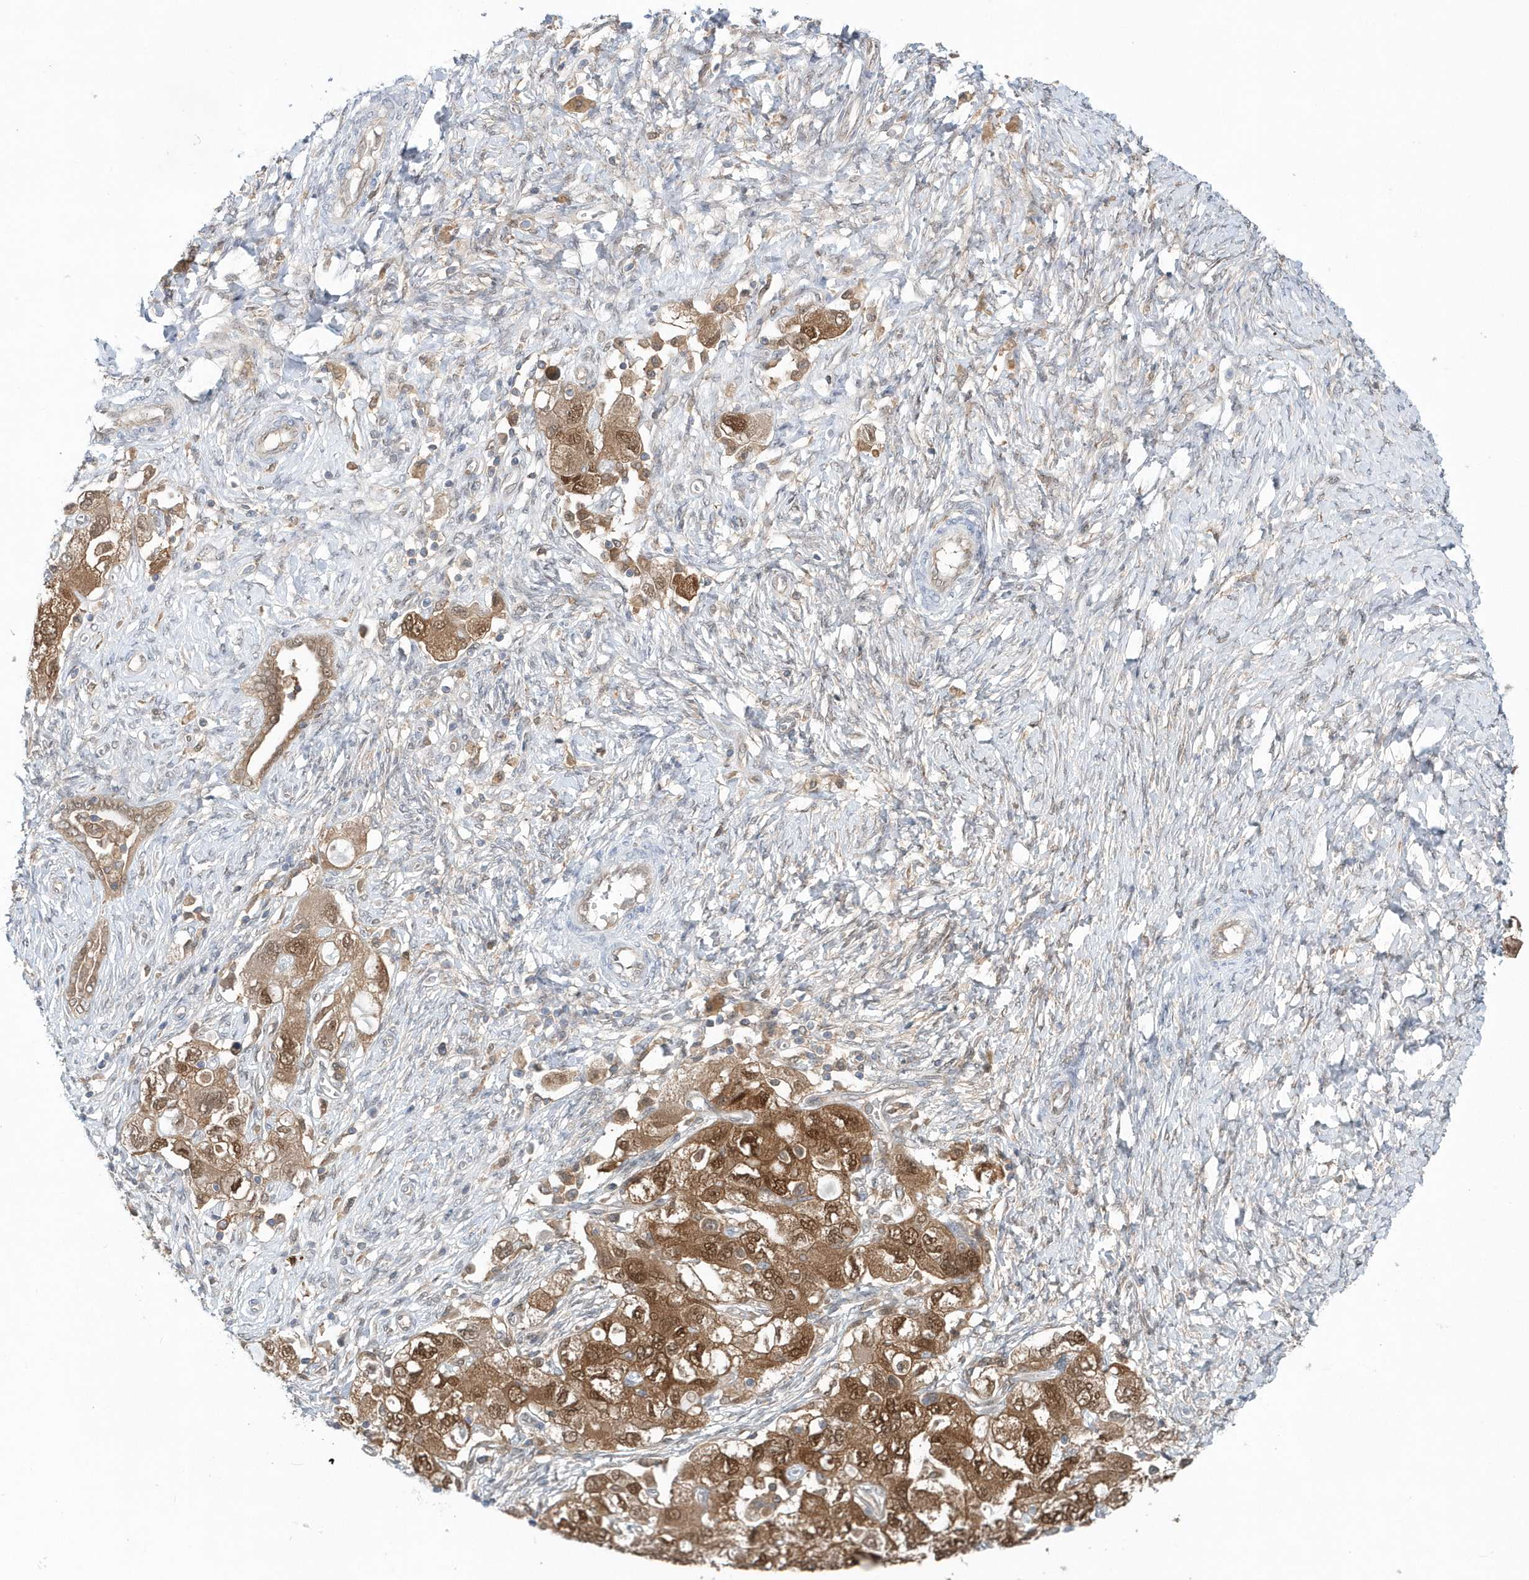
{"staining": {"intensity": "moderate", "quantity": ">75%", "location": "cytoplasmic/membranous,nuclear"}, "tissue": "ovarian cancer", "cell_type": "Tumor cells", "image_type": "cancer", "snomed": [{"axis": "morphology", "description": "Carcinoma, NOS"}, {"axis": "morphology", "description": "Cystadenocarcinoma, serous, NOS"}, {"axis": "topography", "description": "Ovary"}], "caption": "Ovarian carcinoma was stained to show a protein in brown. There is medium levels of moderate cytoplasmic/membranous and nuclear expression in about >75% of tumor cells. (IHC, brightfield microscopy, high magnification).", "gene": "RNF7", "patient": {"sex": "female", "age": 69}}